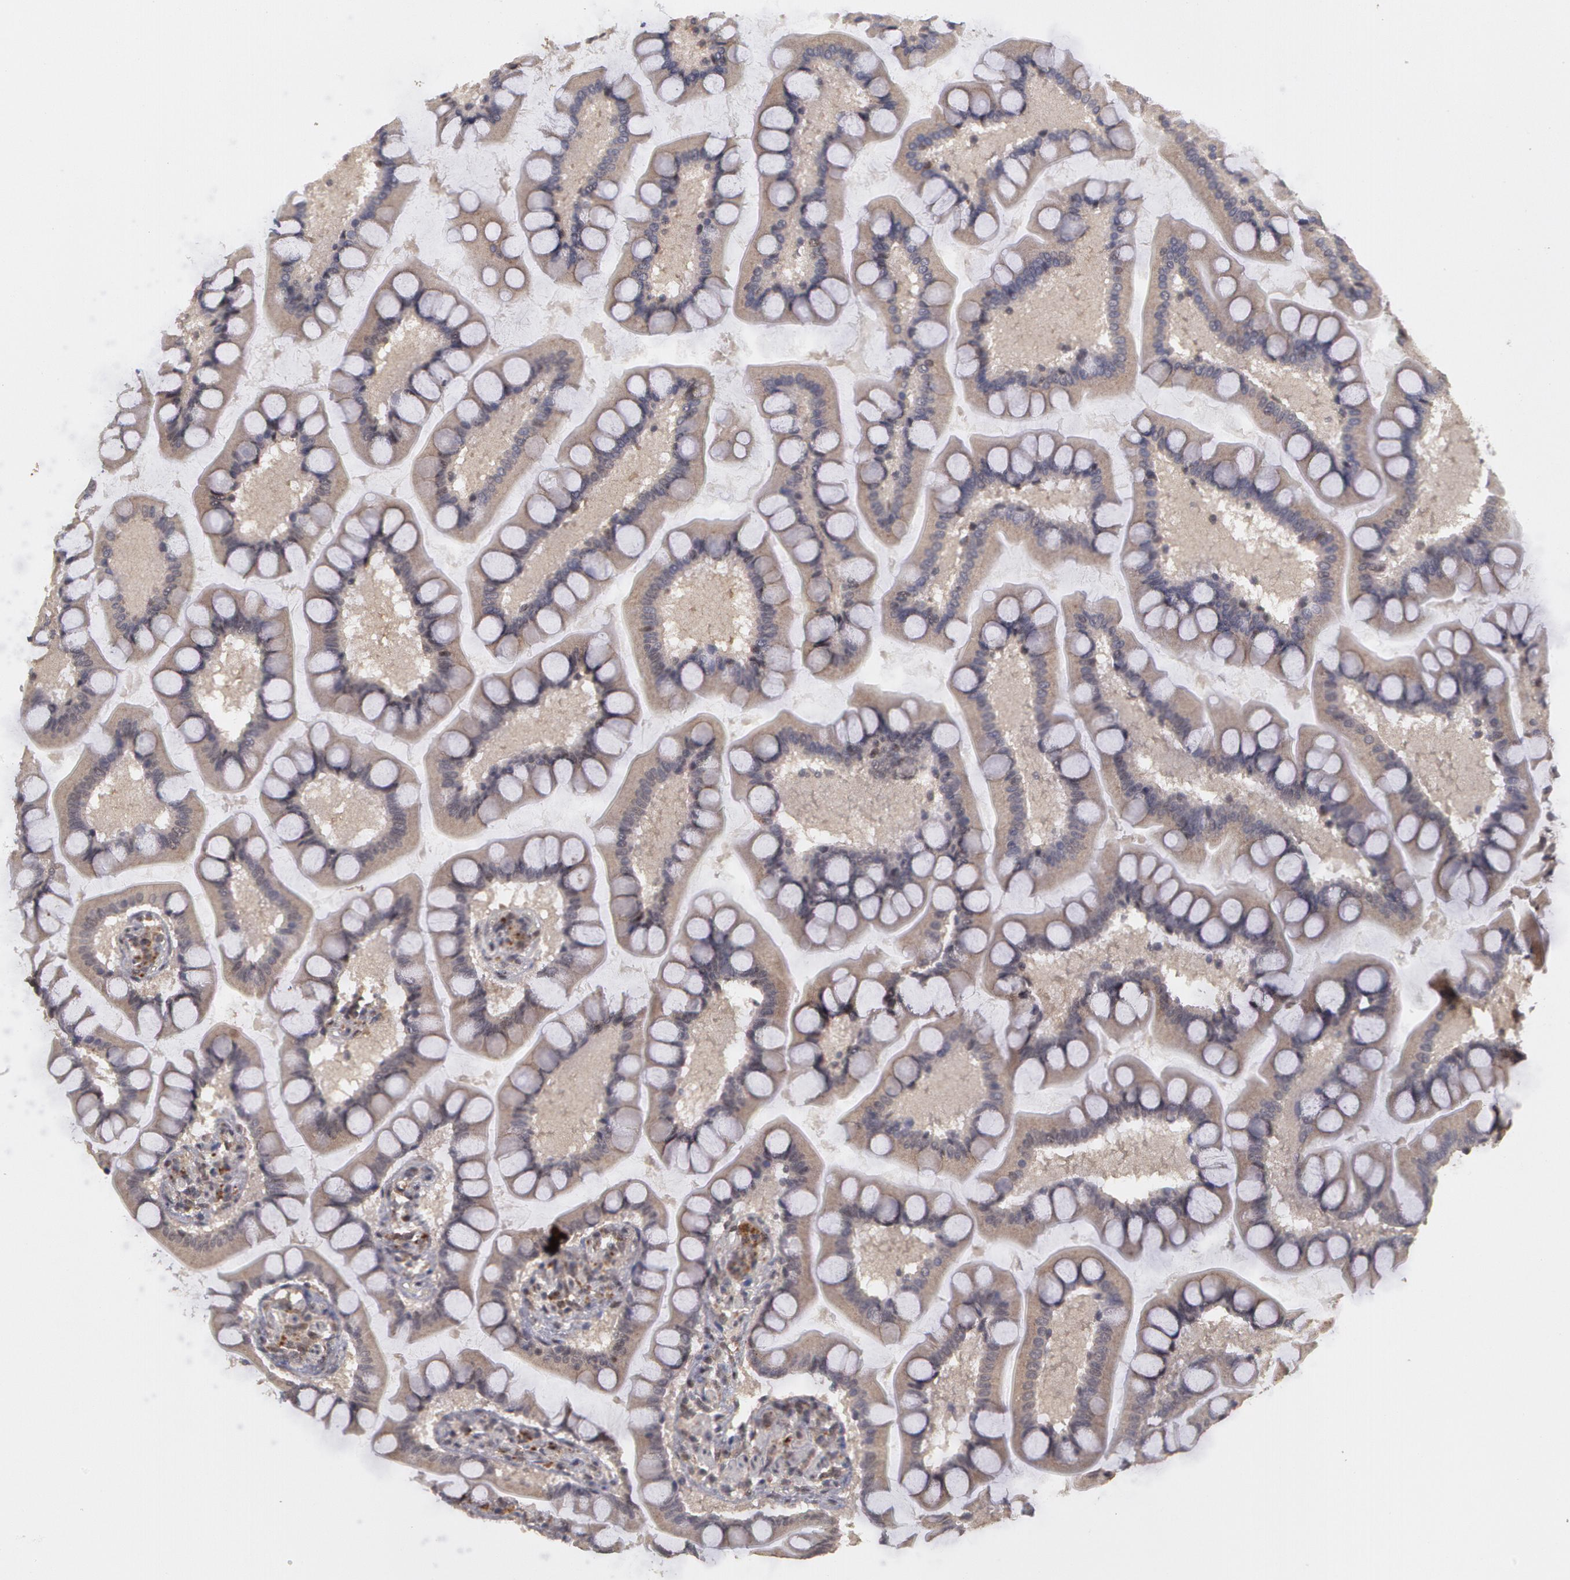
{"staining": {"intensity": "weak", "quantity": ">75%", "location": "cytoplasmic/membranous"}, "tissue": "small intestine", "cell_type": "Glandular cells", "image_type": "normal", "snomed": [{"axis": "morphology", "description": "Normal tissue, NOS"}, {"axis": "topography", "description": "Small intestine"}], "caption": "Protein analysis of unremarkable small intestine demonstrates weak cytoplasmic/membranous expression in about >75% of glandular cells.", "gene": "GLIS1", "patient": {"sex": "male", "age": 41}}